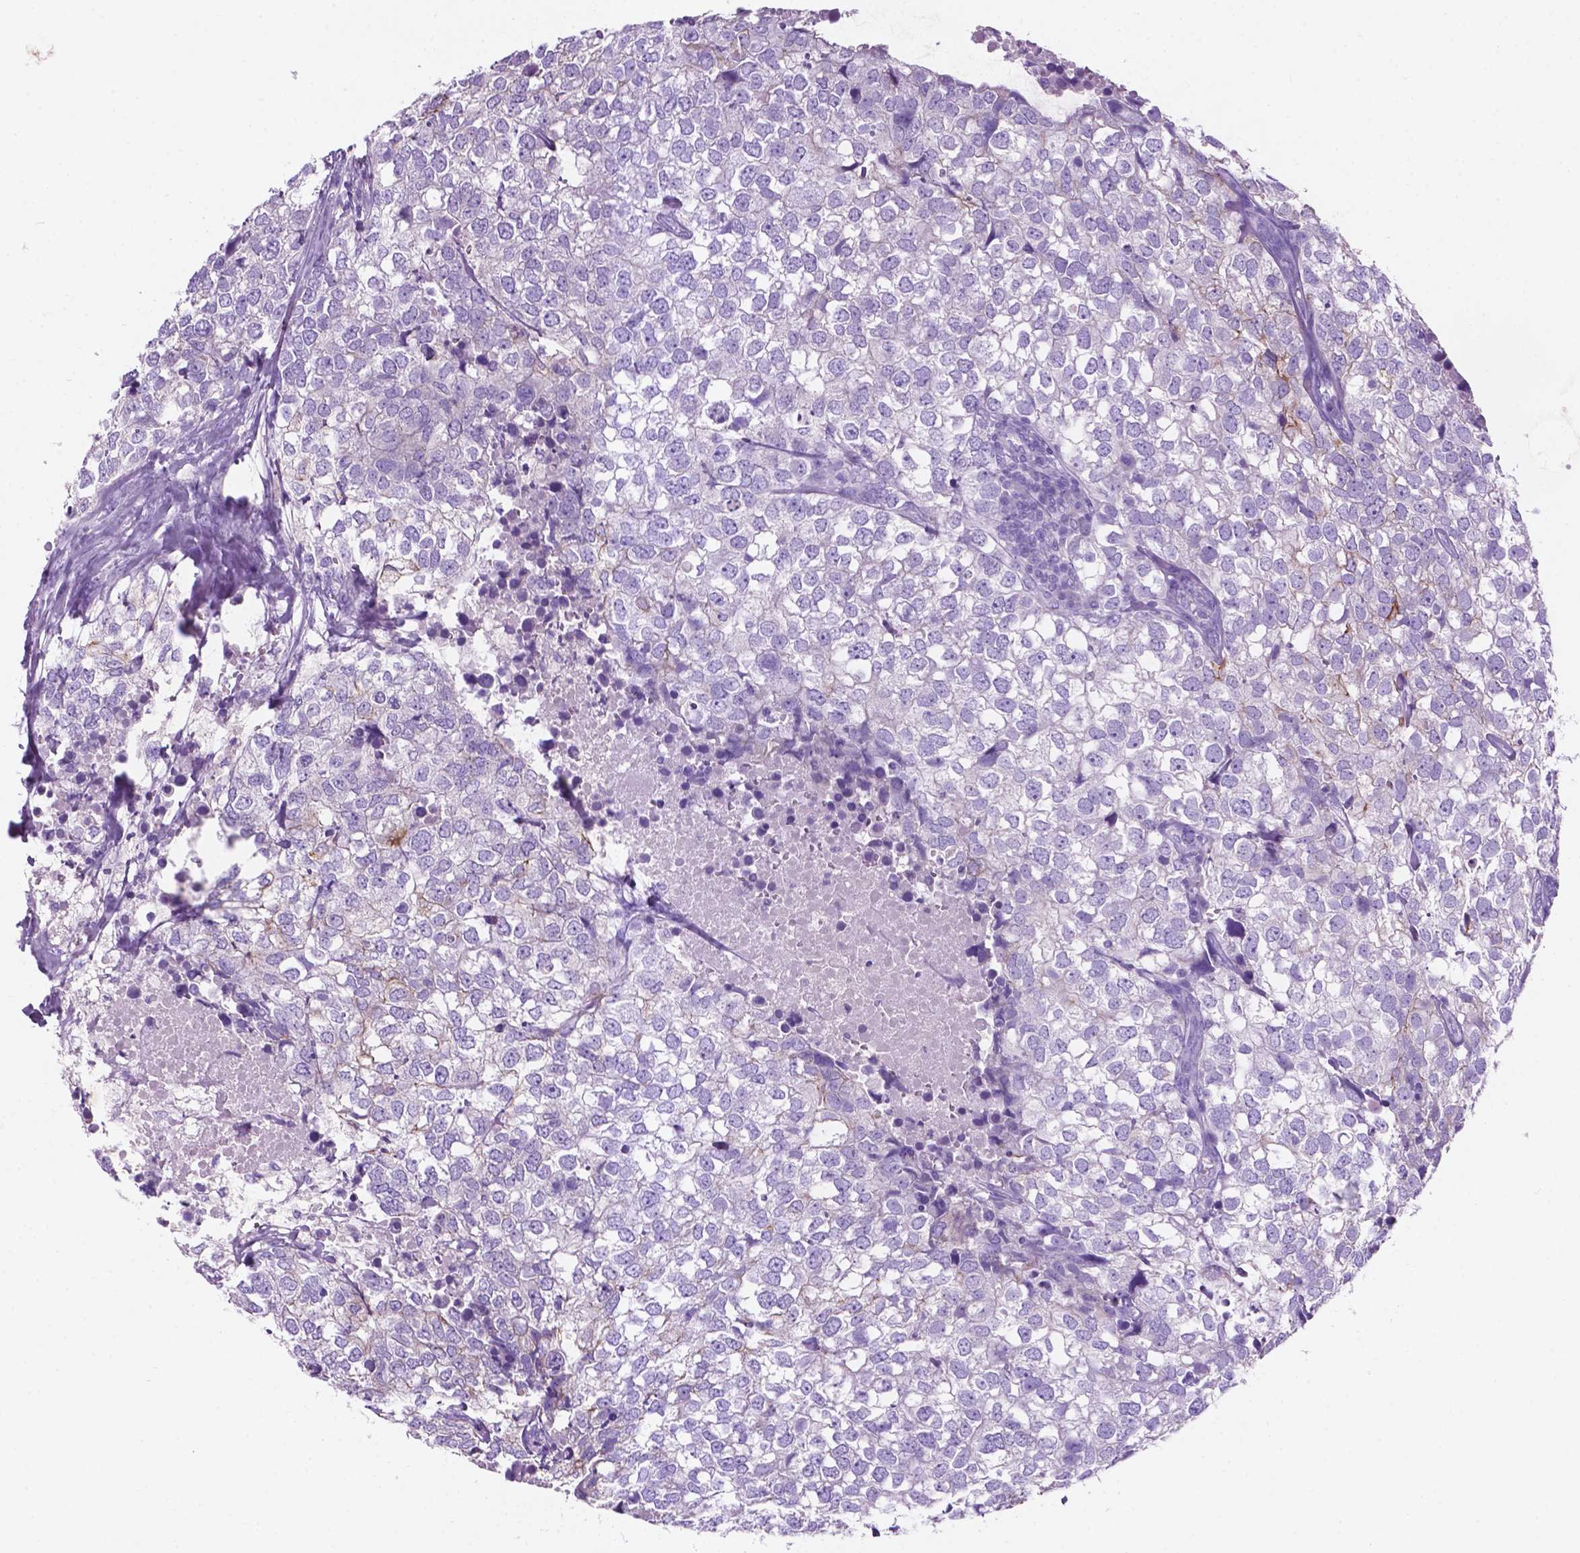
{"staining": {"intensity": "negative", "quantity": "none", "location": "none"}, "tissue": "breast cancer", "cell_type": "Tumor cells", "image_type": "cancer", "snomed": [{"axis": "morphology", "description": "Duct carcinoma"}, {"axis": "topography", "description": "Breast"}], "caption": "Immunohistochemistry (IHC) photomicrograph of neoplastic tissue: human breast cancer stained with DAB (3,3'-diaminobenzidine) reveals no significant protein staining in tumor cells.", "gene": "POU4F1", "patient": {"sex": "female", "age": 30}}